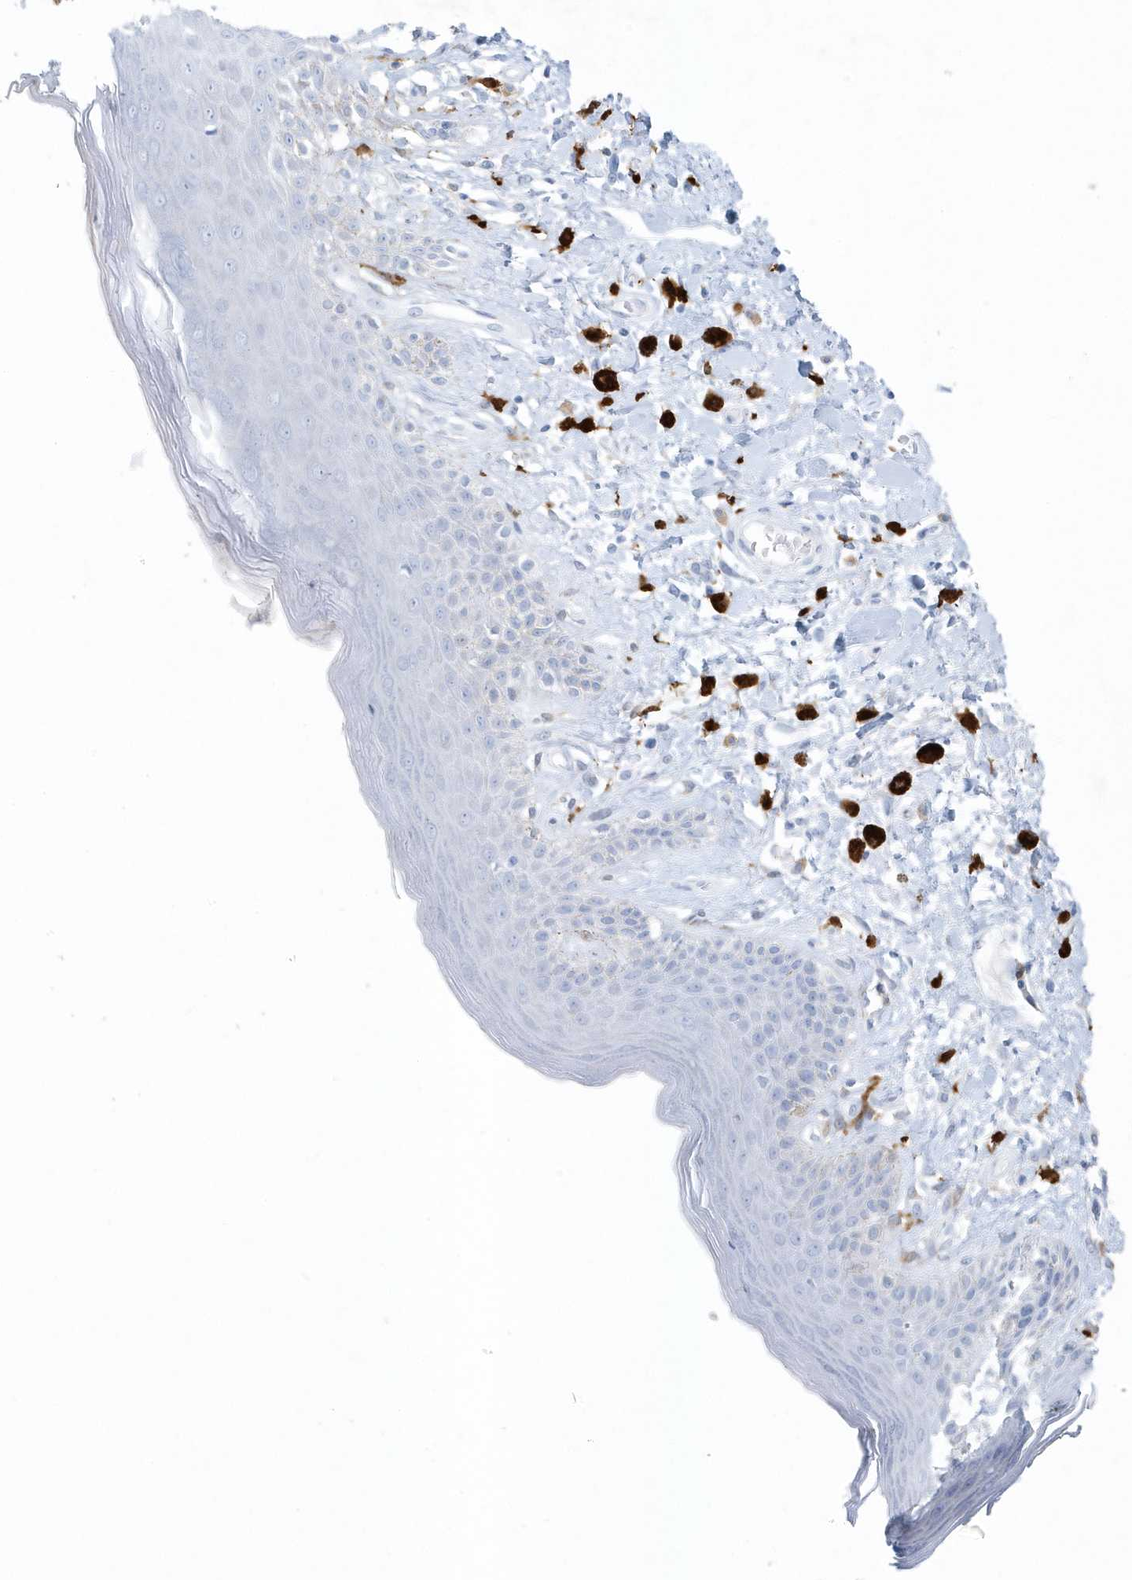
{"staining": {"intensity": "weak", "quantity": "<25%", "location": "cytoplasmic/membranous"}, "tissue": "skin", "cell_type": "Epidermal cells", "image_type": "normal", "snomed": [{"axis": "morphology", "description": "Normal tissue, NOS"}, {"axis": "topography", "description": "Anal"}], "caption": "Immunohistochemistry (IHC) histopathology image of normal skin stained for a protein (brown), which displays no staining in epidermal cells.", "gene": "FAM98A", "patient": {"sex": "female", "age": 78}}